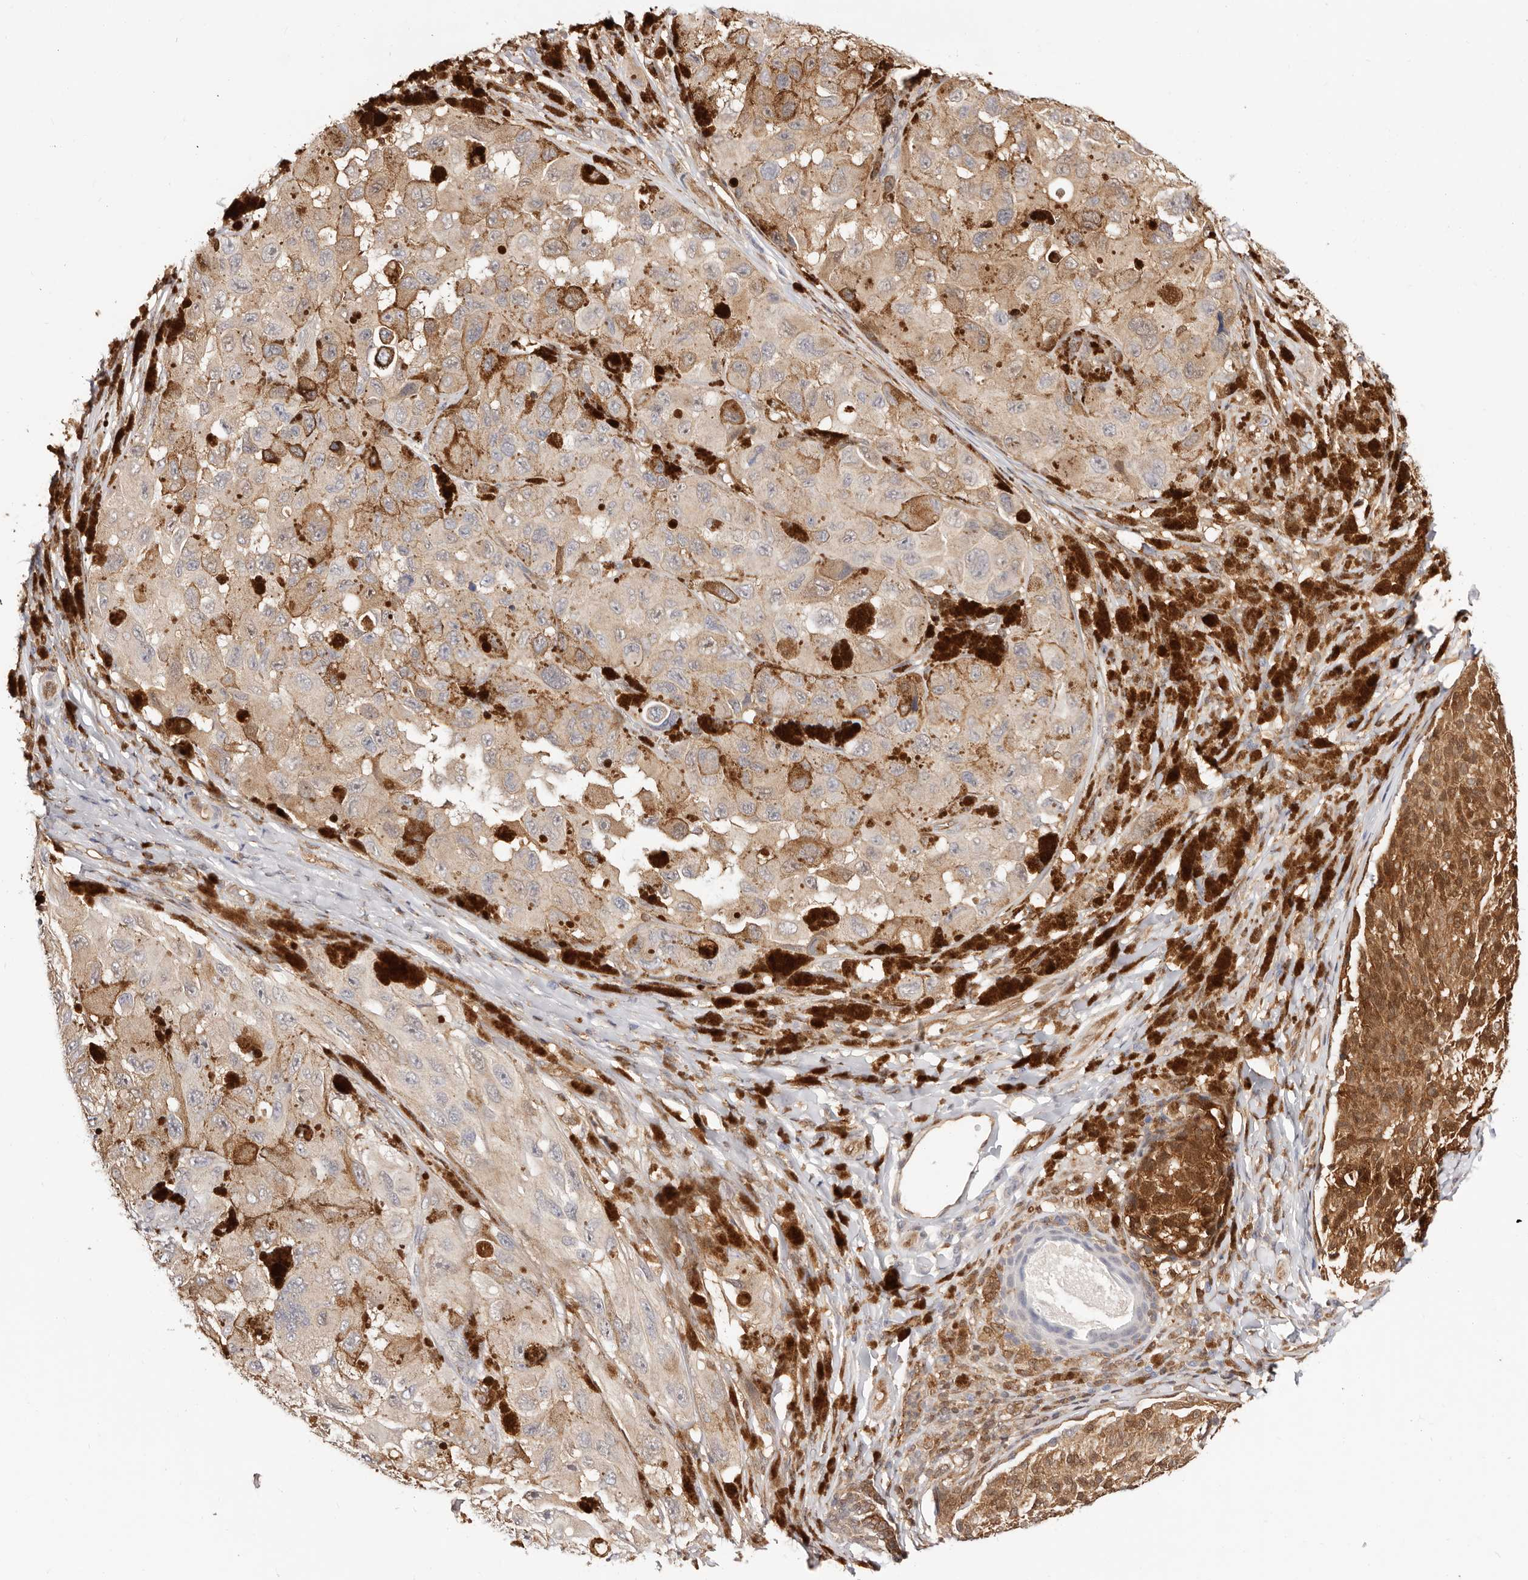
{"staining": {"intensity": "weak", "quantity": ">75%", "location": "cytoplasmic/membranous"}, "tissue": "melanoma", "cell_type": "Tumor cells", "image_type": "cancer", "snomed": [{"axis": "morphology", "description": "Malignant melanoma, NOS"}, {"axis": "topography", "description": "Skin"}], "caption": "Immunohistochemical staining of malignant melanoma demonstrates weak cytoplasmic/membranous protein staining in approximately >75% of tumor cells.", "gene": "STAT5A", "patient": {"sex": "female", "age": 73}}